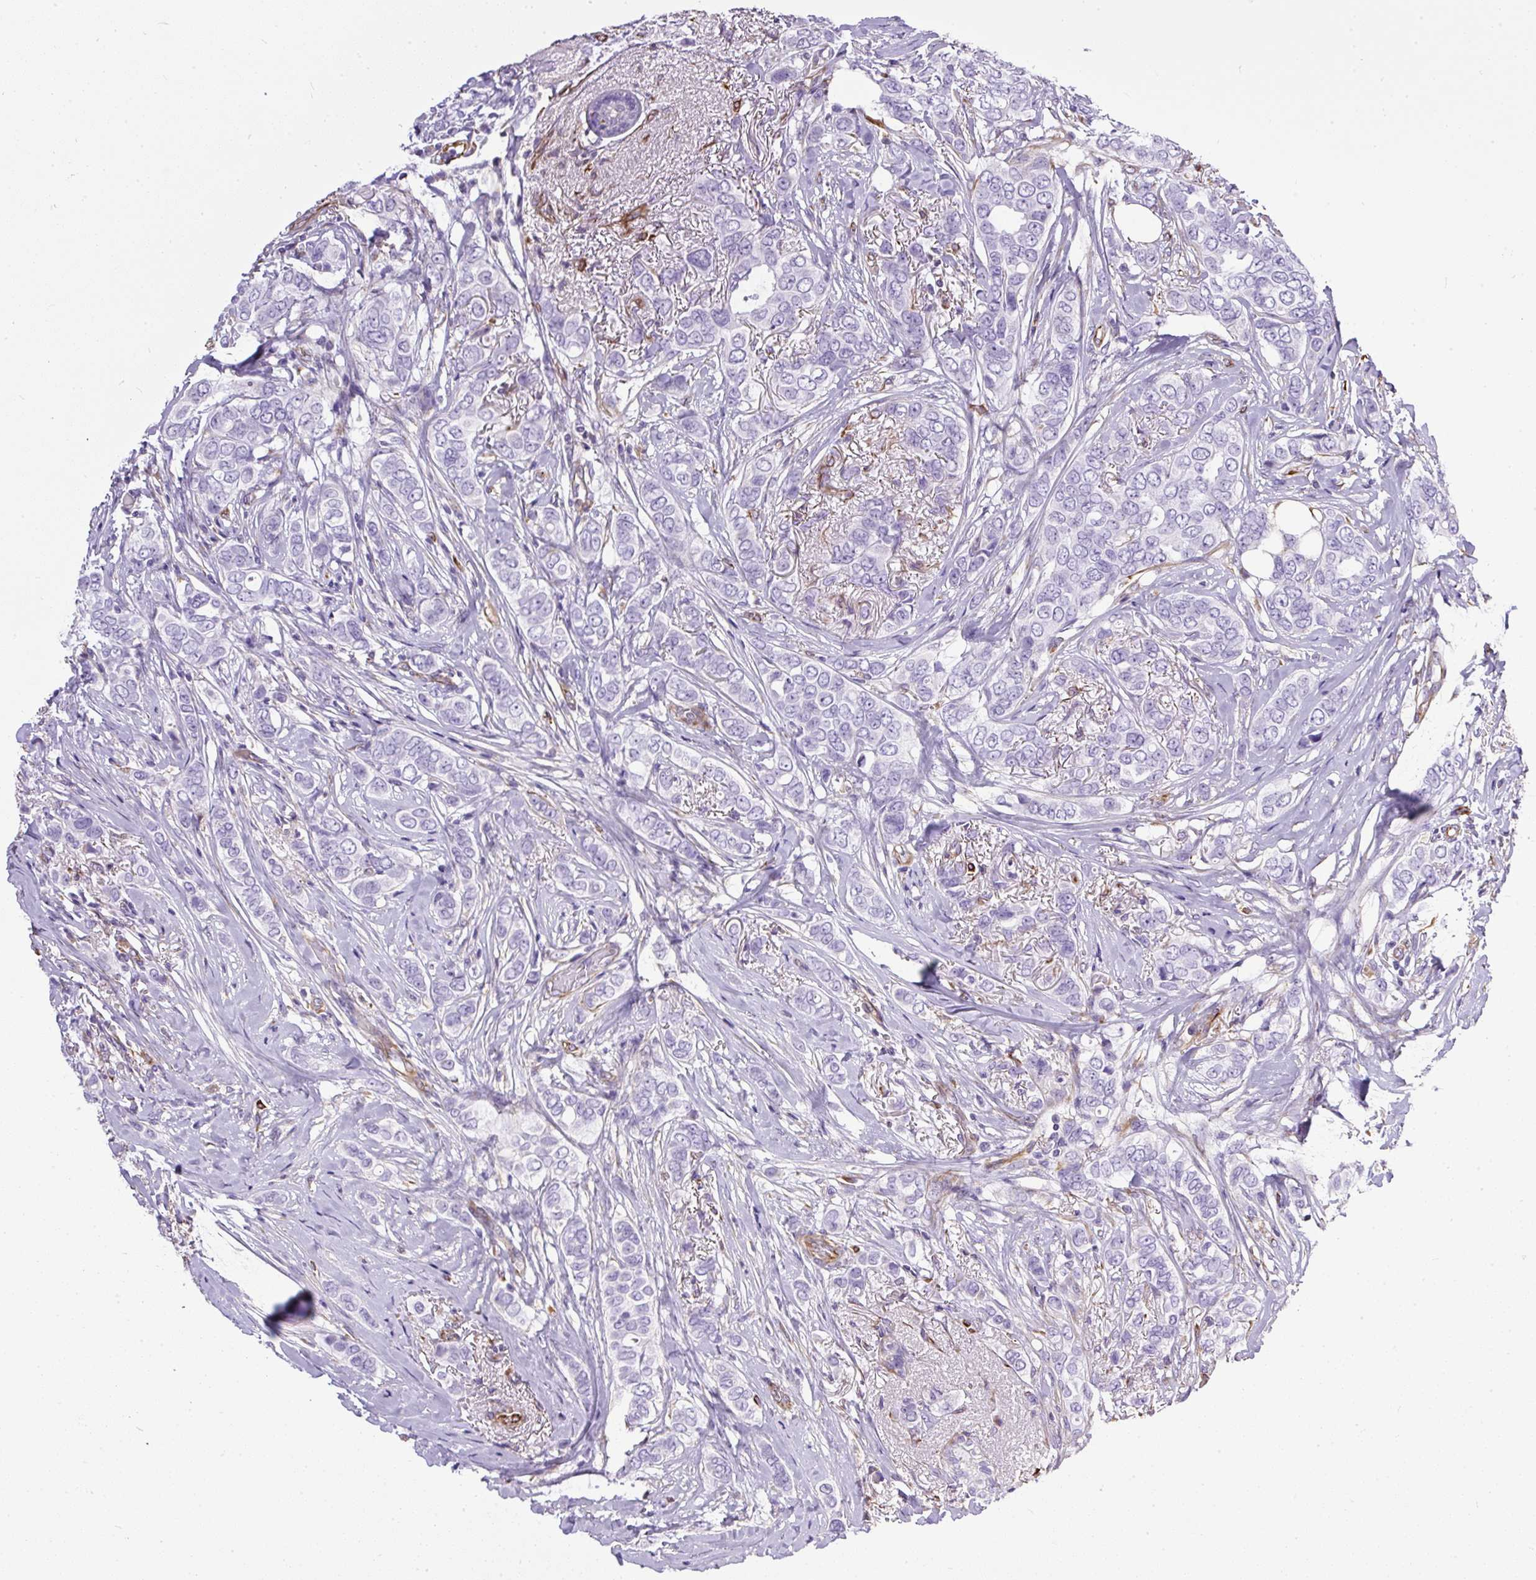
{"staining": {"intensity": "negative", "quantity": "none", "location": "none"}, "tissue": "breast cancer", "cell_type": "Tumor cells", "image_type": "cancer", "snomed": [{"axis": "morphology", "description": "Lobular carcinoma"}, {"axis": "topography", "description": "Breast"}], "caption": "DAB (3,3'-diaminobenzidine) immunohistochemical staining of breast cancer displays no significant expression in tumor cells.", "gene": "PLS1", "patient": {"sex": "female", "age": 51}}